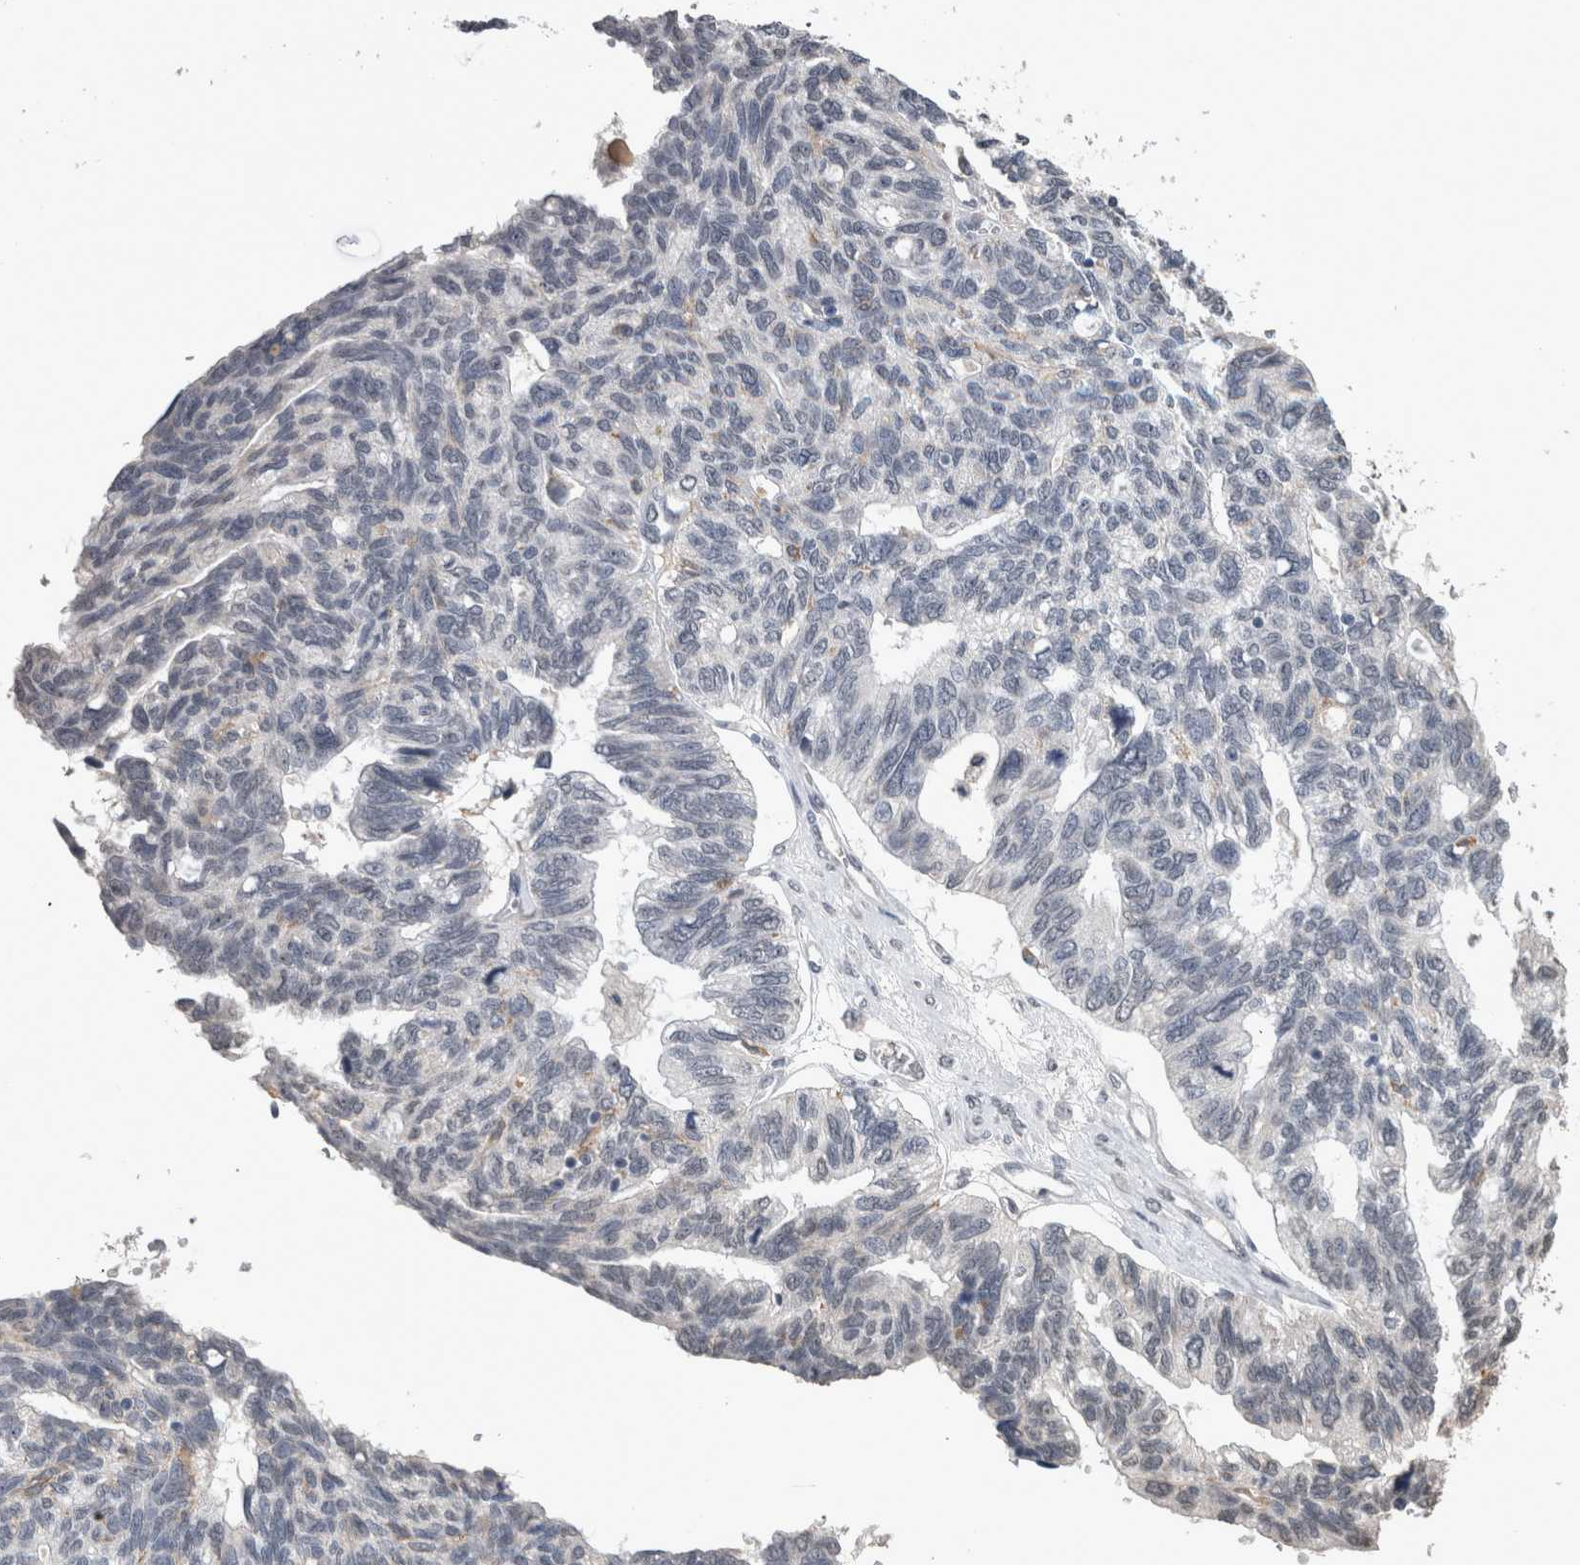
{"staining": {"intensity": "weak", "quantity": "<25%", "location": "nuclear"}, "tissue": "ovarian cancer", "cell_type": "Tumor cells", "image_type": "cancer", "snomed": [{"axis": "morphology", "description": "Cystadenocarcinoma, serous, NOS"}, {"axis": "topography", "description": "Ovary"}], "caption": "Immunohistochemical staining of human ovarian serous cystadenocarcinoma displays no significant staining in tumor cells.", "gene": "PAX5", "patient": {"sex": "female", "age": 79}}